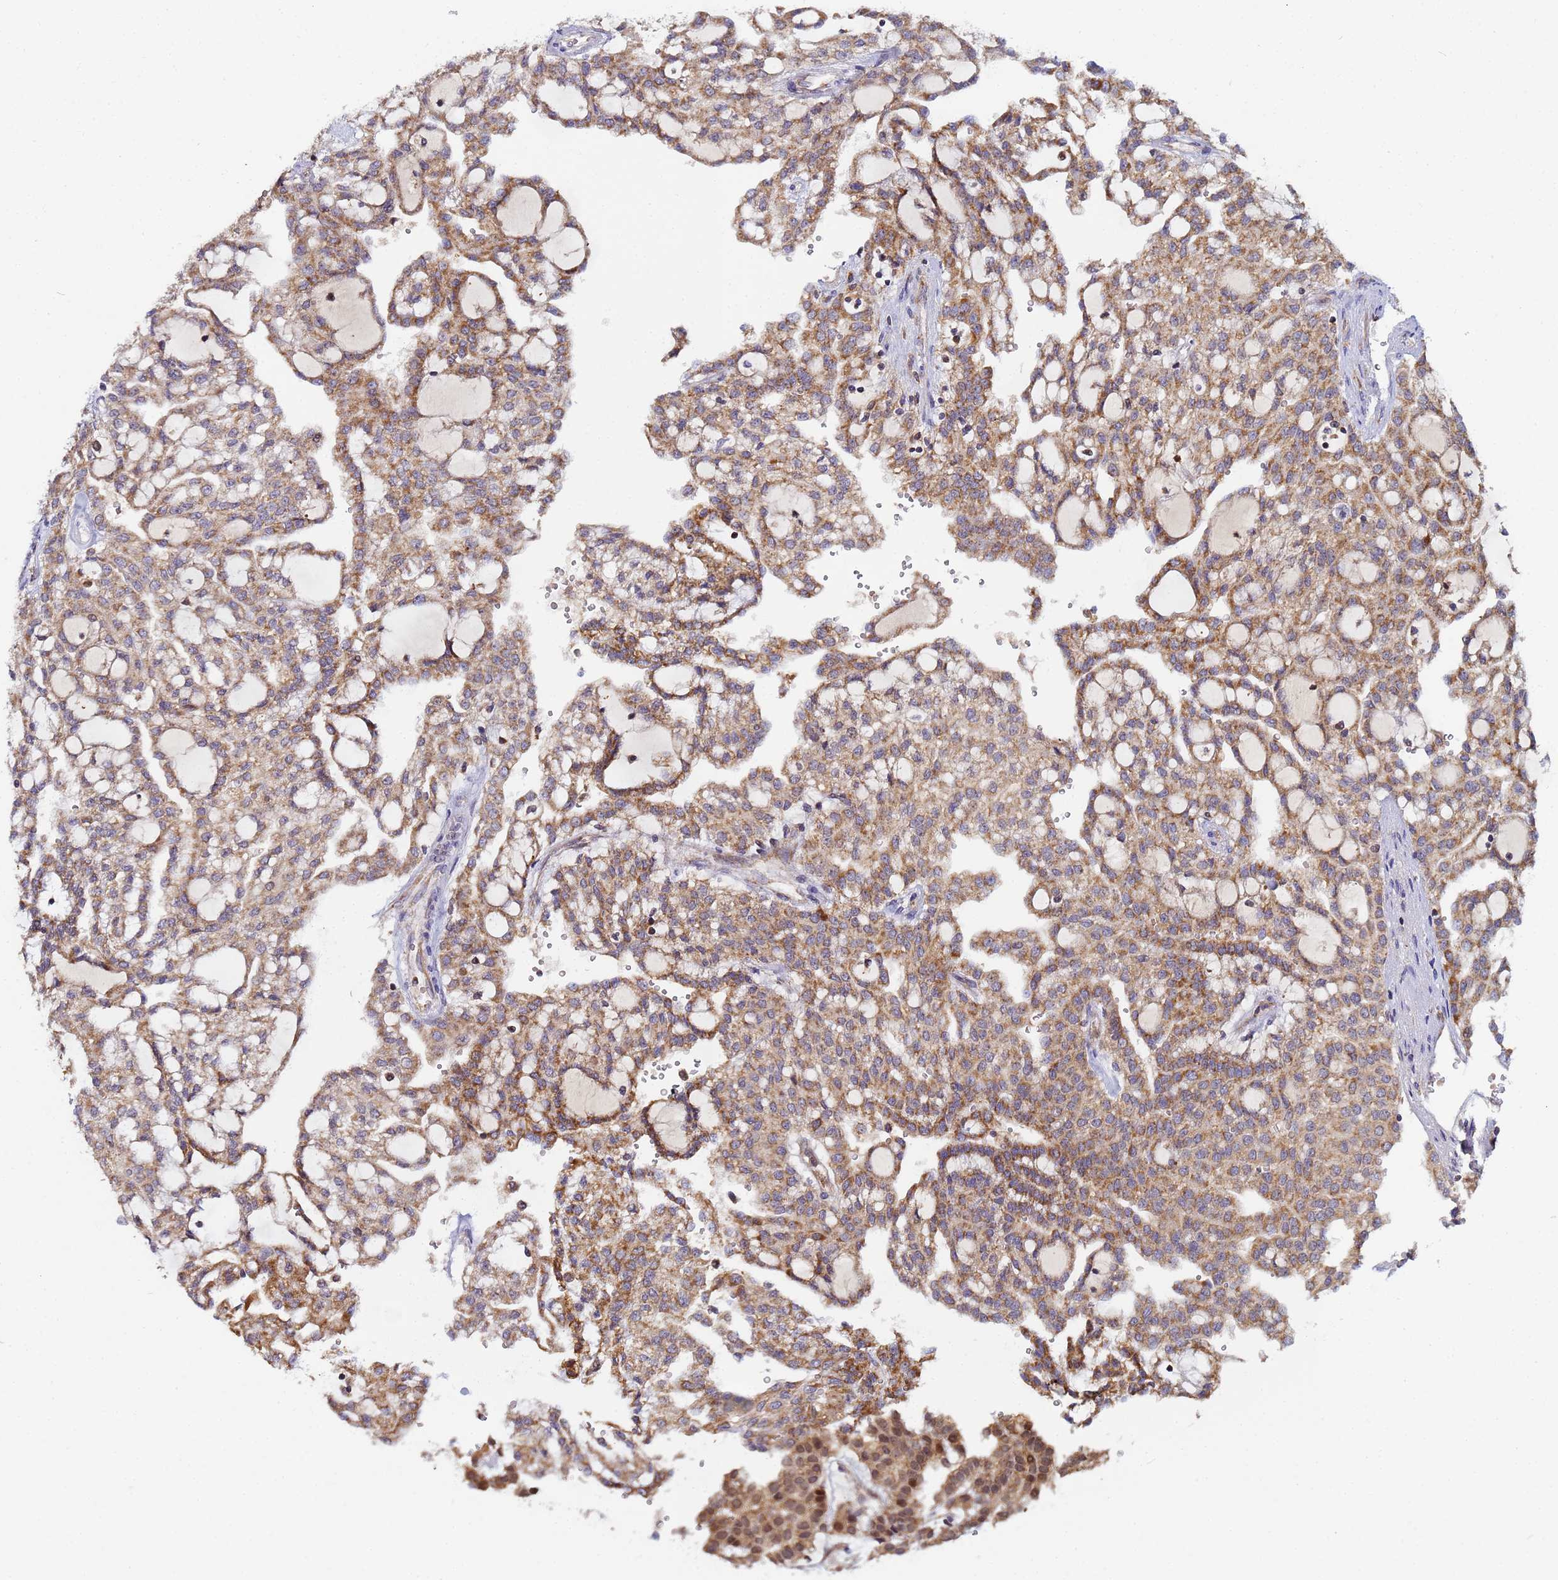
{"staining": {"intensity": "moderate", "quantity": ">75%", "location": "cytoplasmic/membranous"}, "tissue": "renal cancer", "cell_type": "Tumor cells", "image_type": "cancer", "snomed": [{"axis": "morphology", "description": "Adenocarcinoma, NOS"}, {"axis": "topography", "description": "Kidney"}], "caption": "IHC micrograph of neoplastic tissue: renal cancer stained using IHC reveals medium levels of moderate protein expression localized specifically in the cytoplasmic/membranous of tumor cells, appearing as a cytoplasmic/membranous brown color.", "gene": "CCDC127", "patient": {"sex": "male", "age": 63}}